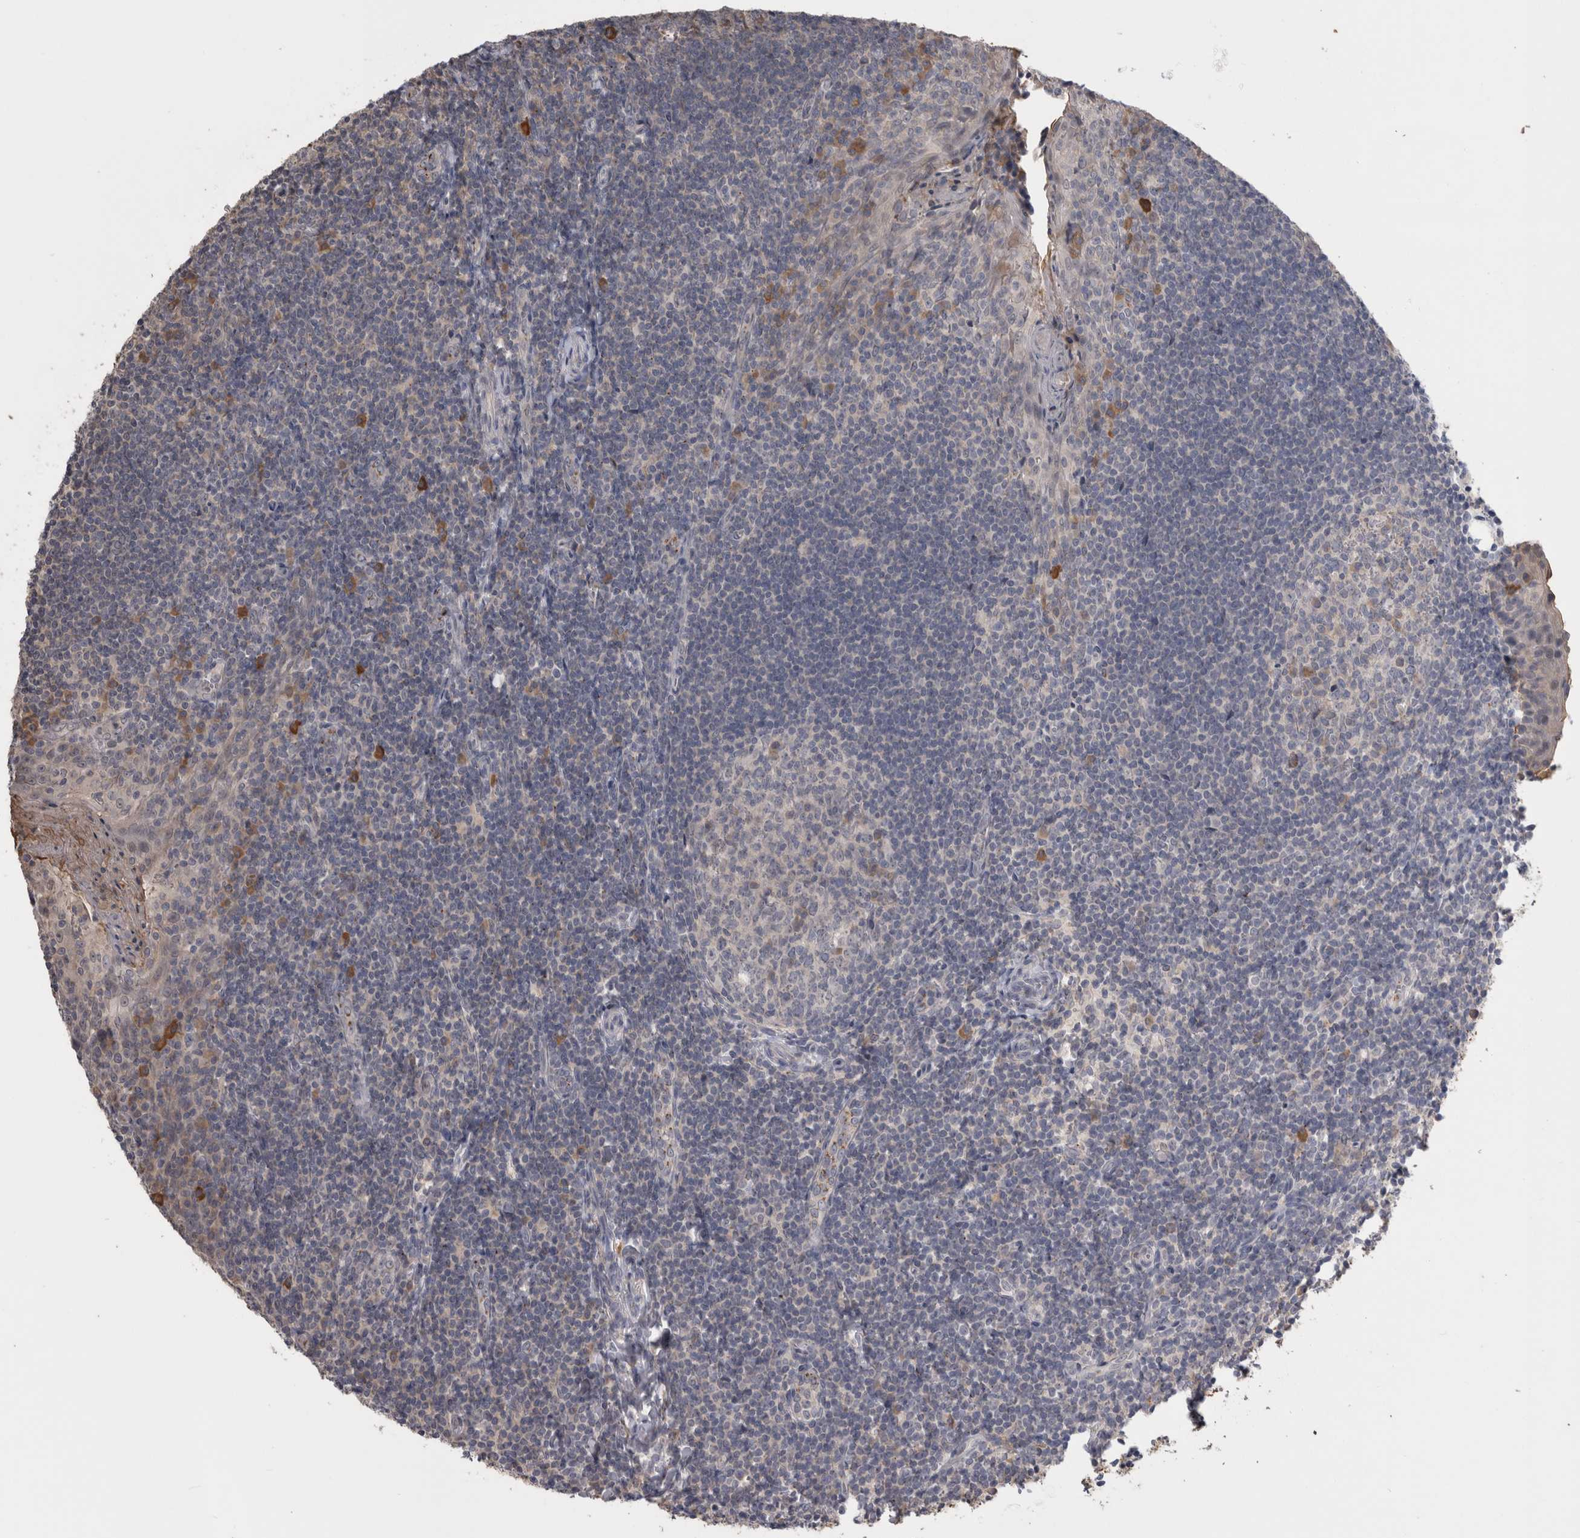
{"staining": {"intensity": "negative", "quantity": "none", "location": "none"}, "tissue": "tonsil", "cell_type": "Germinal center cells", "image_type": "normal", "snomed": [{"axis": "morphology", "description": "Normal tissue, NOS"}, {"axis": "topography", "description": "Tonsil"}], "caption": "A high-resolution histopathology image shows immunohistochemistry (IHC) staining of unremarkable tonsil, which reveals no significant expression in germinal center cells. The staining was performed using DAB to visualize the protein expression in brown, while the nuclei were stained in blue with hematoxylin (Magnification: 20x).", "gene": "ANXA13", "patient": {"sex": "male", "age": 27}}